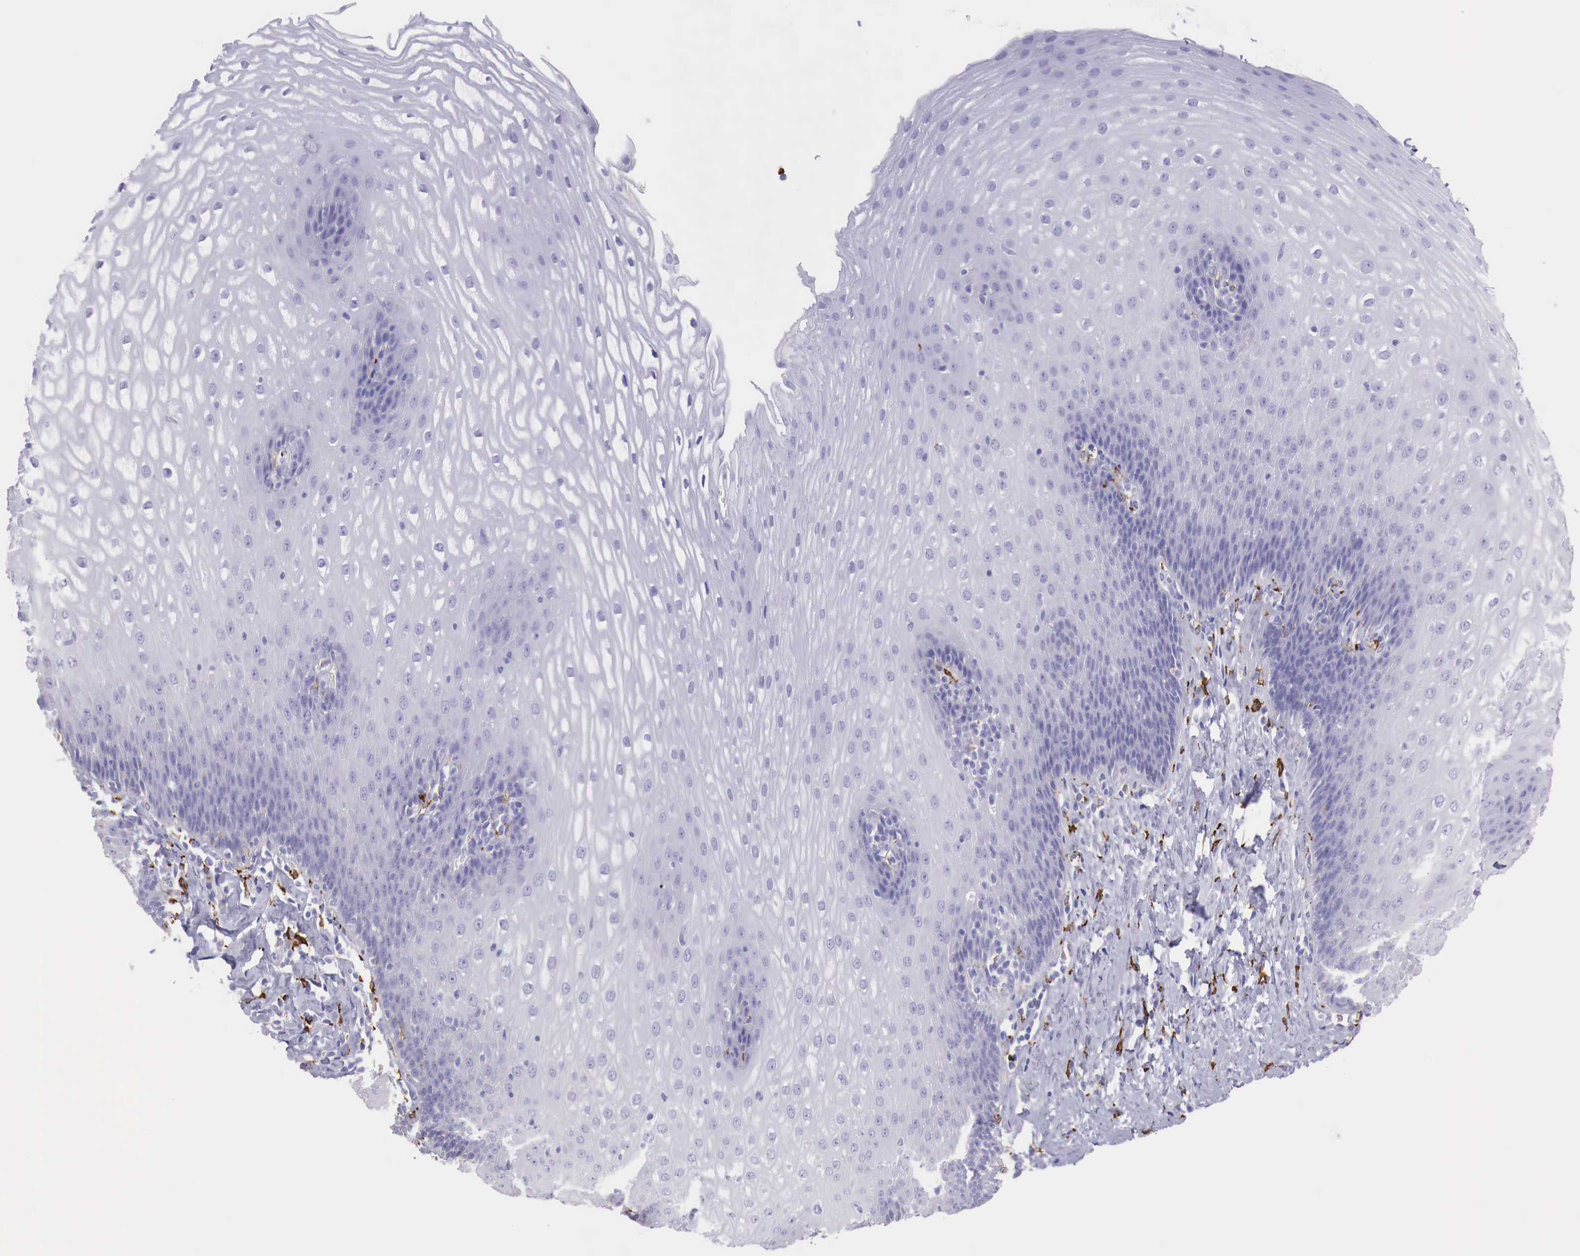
{"staining": {"intensity": "negative", "quantity": "none", "location": "none"}, "tissue": "esophagus", "cell_type": "Squamous epithelial cells", "image_type": "normal", "snomed": [{"axis": "morphology", "description": "Normal tissue, NOS"}, {"axis": "topography", "description": "Esophagus"}], "caption": "Squamous epithelial cells are negative for protein expression in normal human esophagus. The staining was performed using DAB to visualize the protein expression in brown, while the nuclei were stained in blue with hematoxylin (Magnification: 20x).", "gene": "MSR1", "patient": {"sex": "female", "age": 61}}